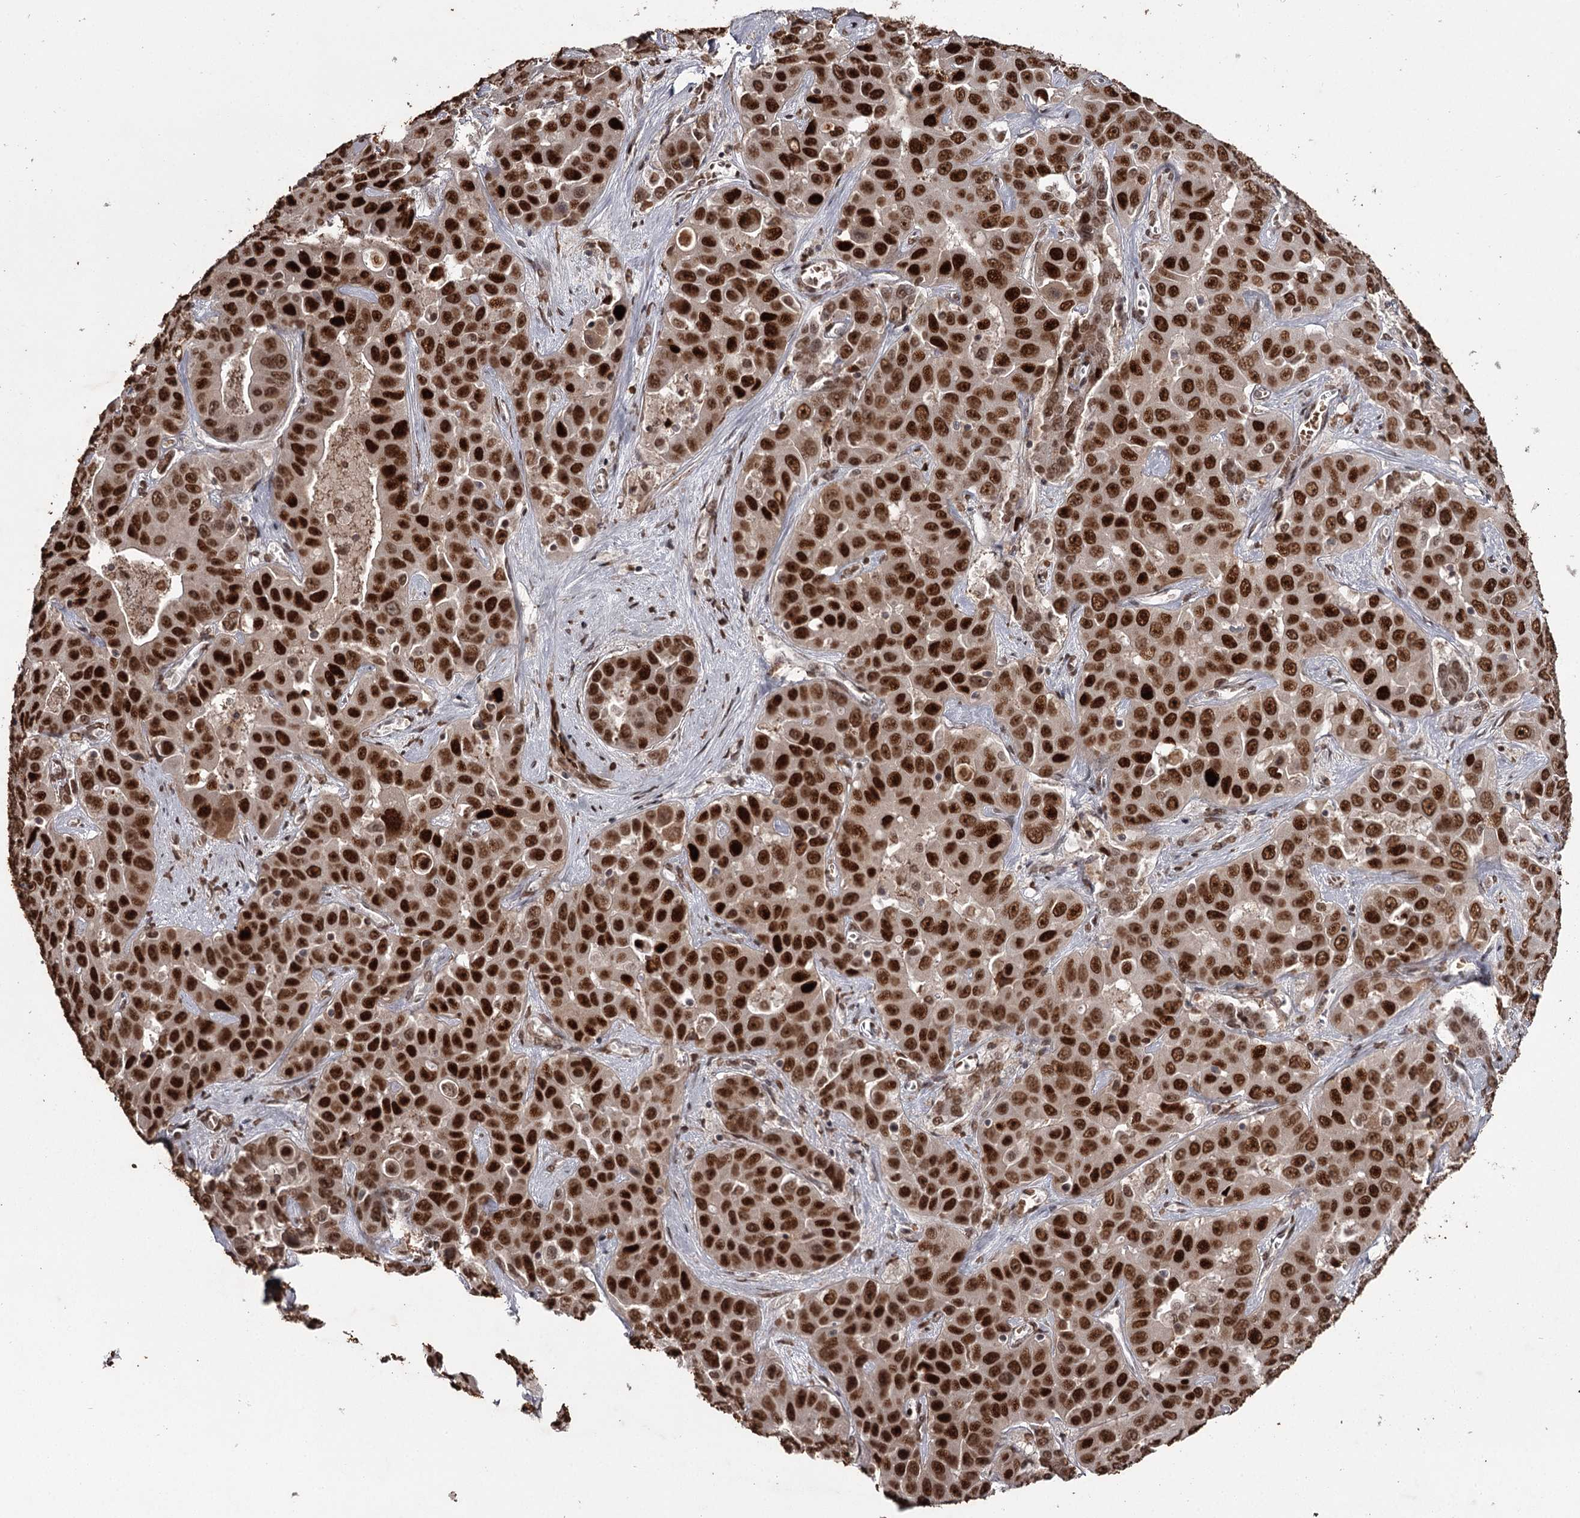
{"staining": {"intensity": "strong", "quantity": ">75%", "location": "nuclear"}, "tissue": "liver cancer", "cell_type": "Tumor cells", "image_type": "cancer", "snomed": [{"axis": "morphology", "description": "Cholangiocarcinoma"}, {"axis": "topography", "description": "Liver"}], "caption": "Protein staining of cholangiocarcinoma (liver) tissue displays strong nuclear staining in approximately >75% of tumor cells.", "gene": "THYN1", "patient": {"sex": "female", "age": 52}}